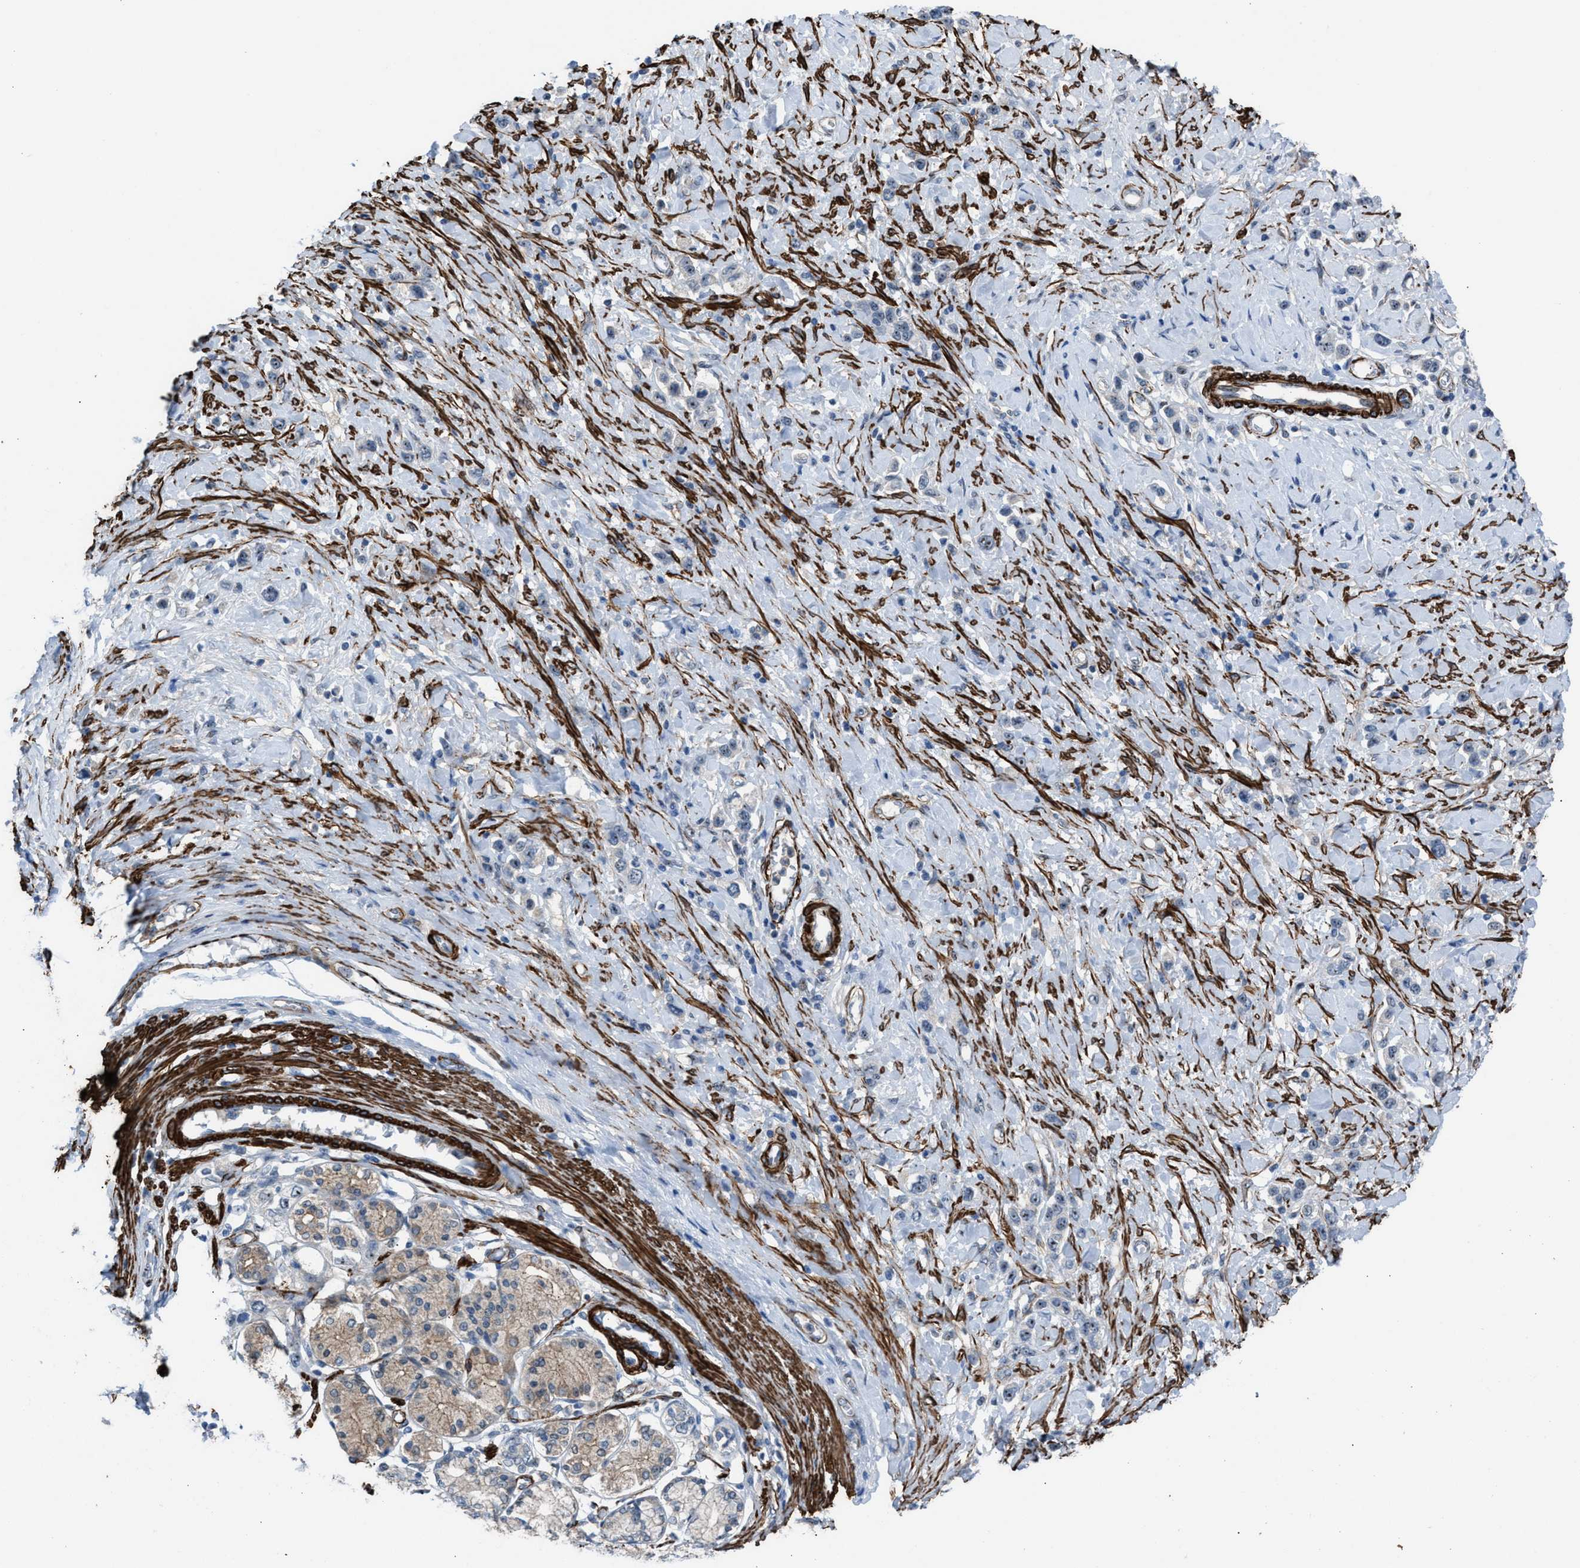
{"staining": {"intensity": "weak", "quantity": "<25%", "location": "cytoplasmic/membranous"}, "tissue": "stomach cancer", "cell_type": "Tumor cells", "image_type": "cancer", "snomed": [{"axis": "morphology", "description": "Adenocarcinoma, NOS"}, {"axis": "topography", "description": "Stomach"}], "caption": "A high-resolution image shows immunohistochemistry staining of stomach cancer (adenocarcinoma), which demonstrates no significant positivity in tumor cells. (DAB immunohistochemistry with hematoxylin counter stain).", "gene": "NQO2", "patient": {"sex": "female", "age": 65}}